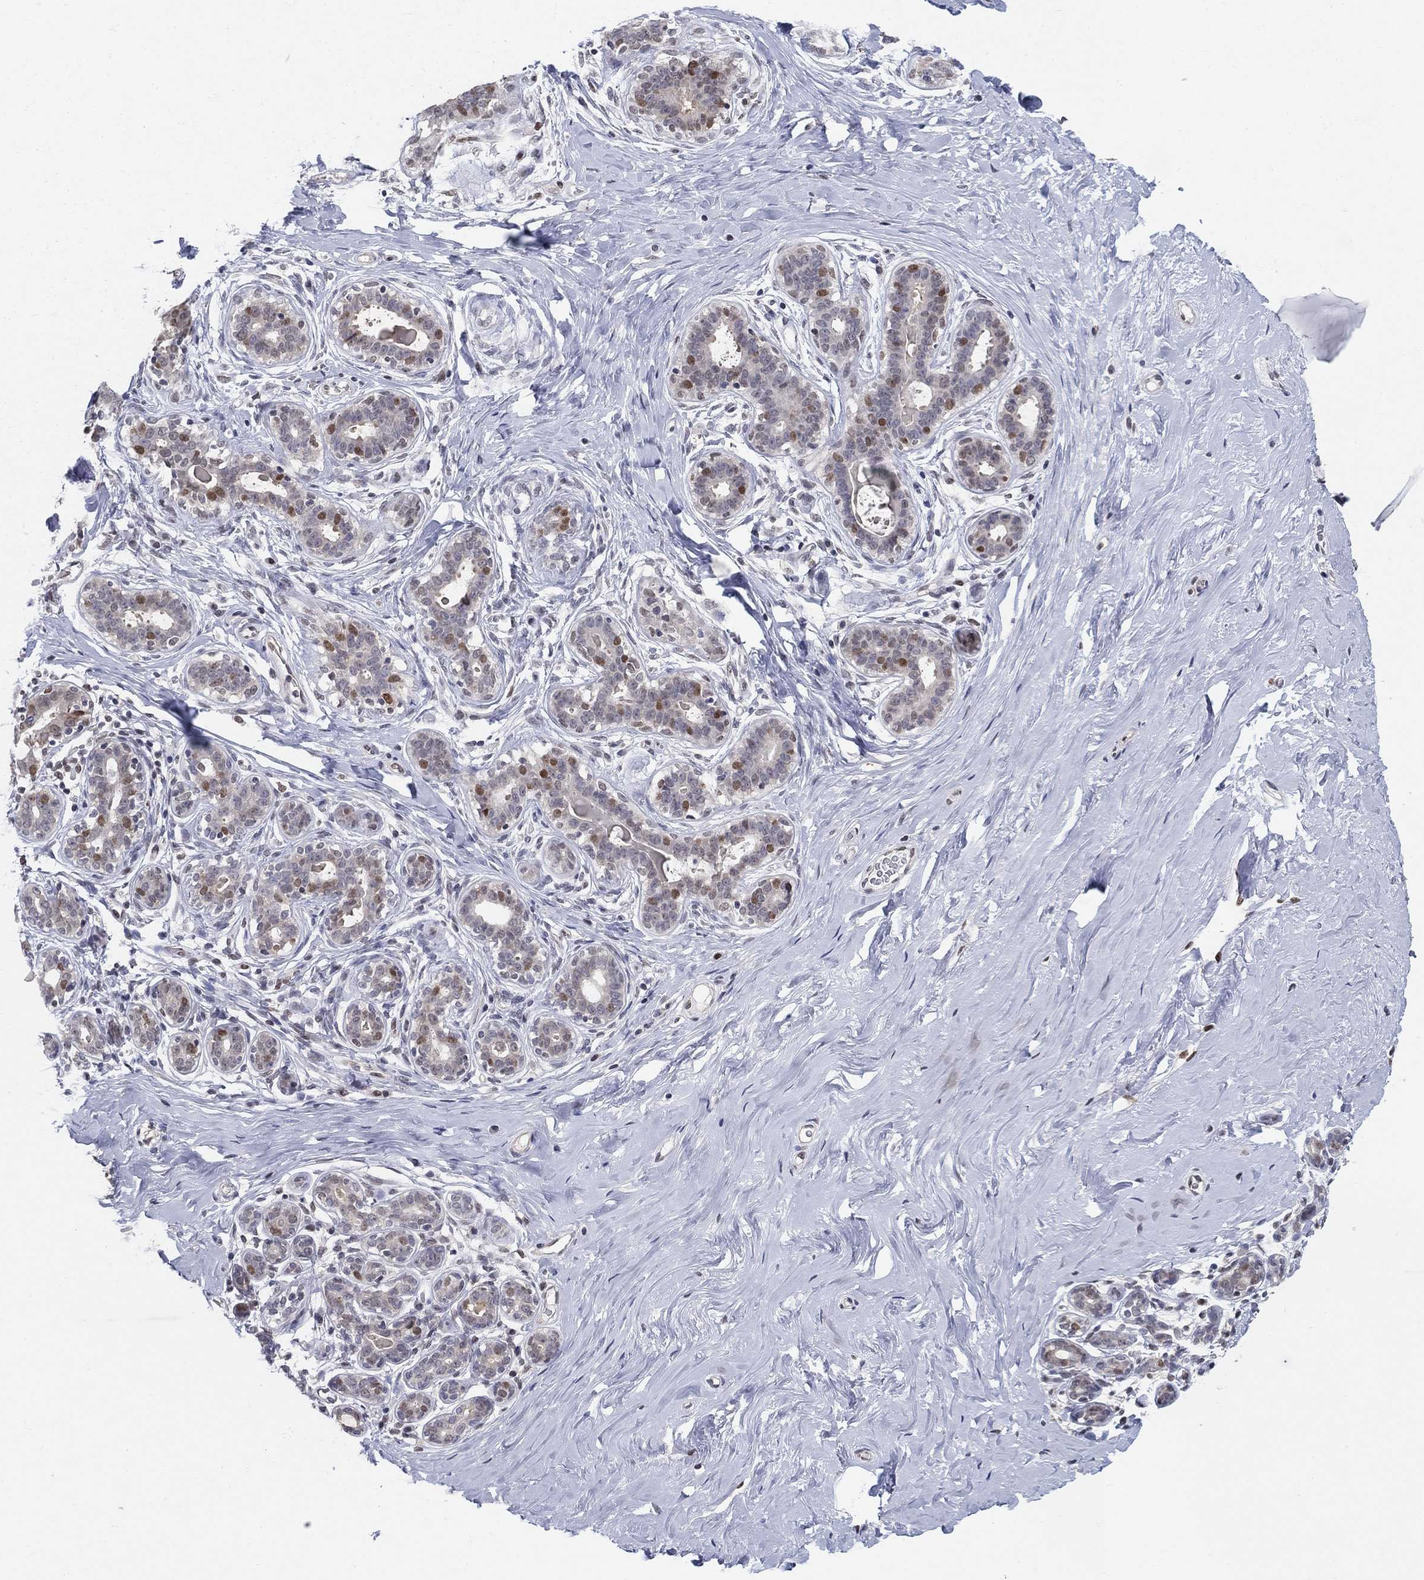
{"staining": {"intensity": "negative", "quantity": "none", "location": "none"}, "tissue": "breast", "cell_type": "Adipocytes", "image_type": "normal", "snomed": [{"axis": "morphology", "description": "Normal tissue, NOS"}, {"axis": "topography", "description": "Skin"}, {"axis": "topography", "description": "Breast"}], "caption": "DAB immunohistochemical staining of benign human breast shows no significant expression in adipocytes.", "gene": "CENPE", "patient": {"sex": "female", "age": 43}}